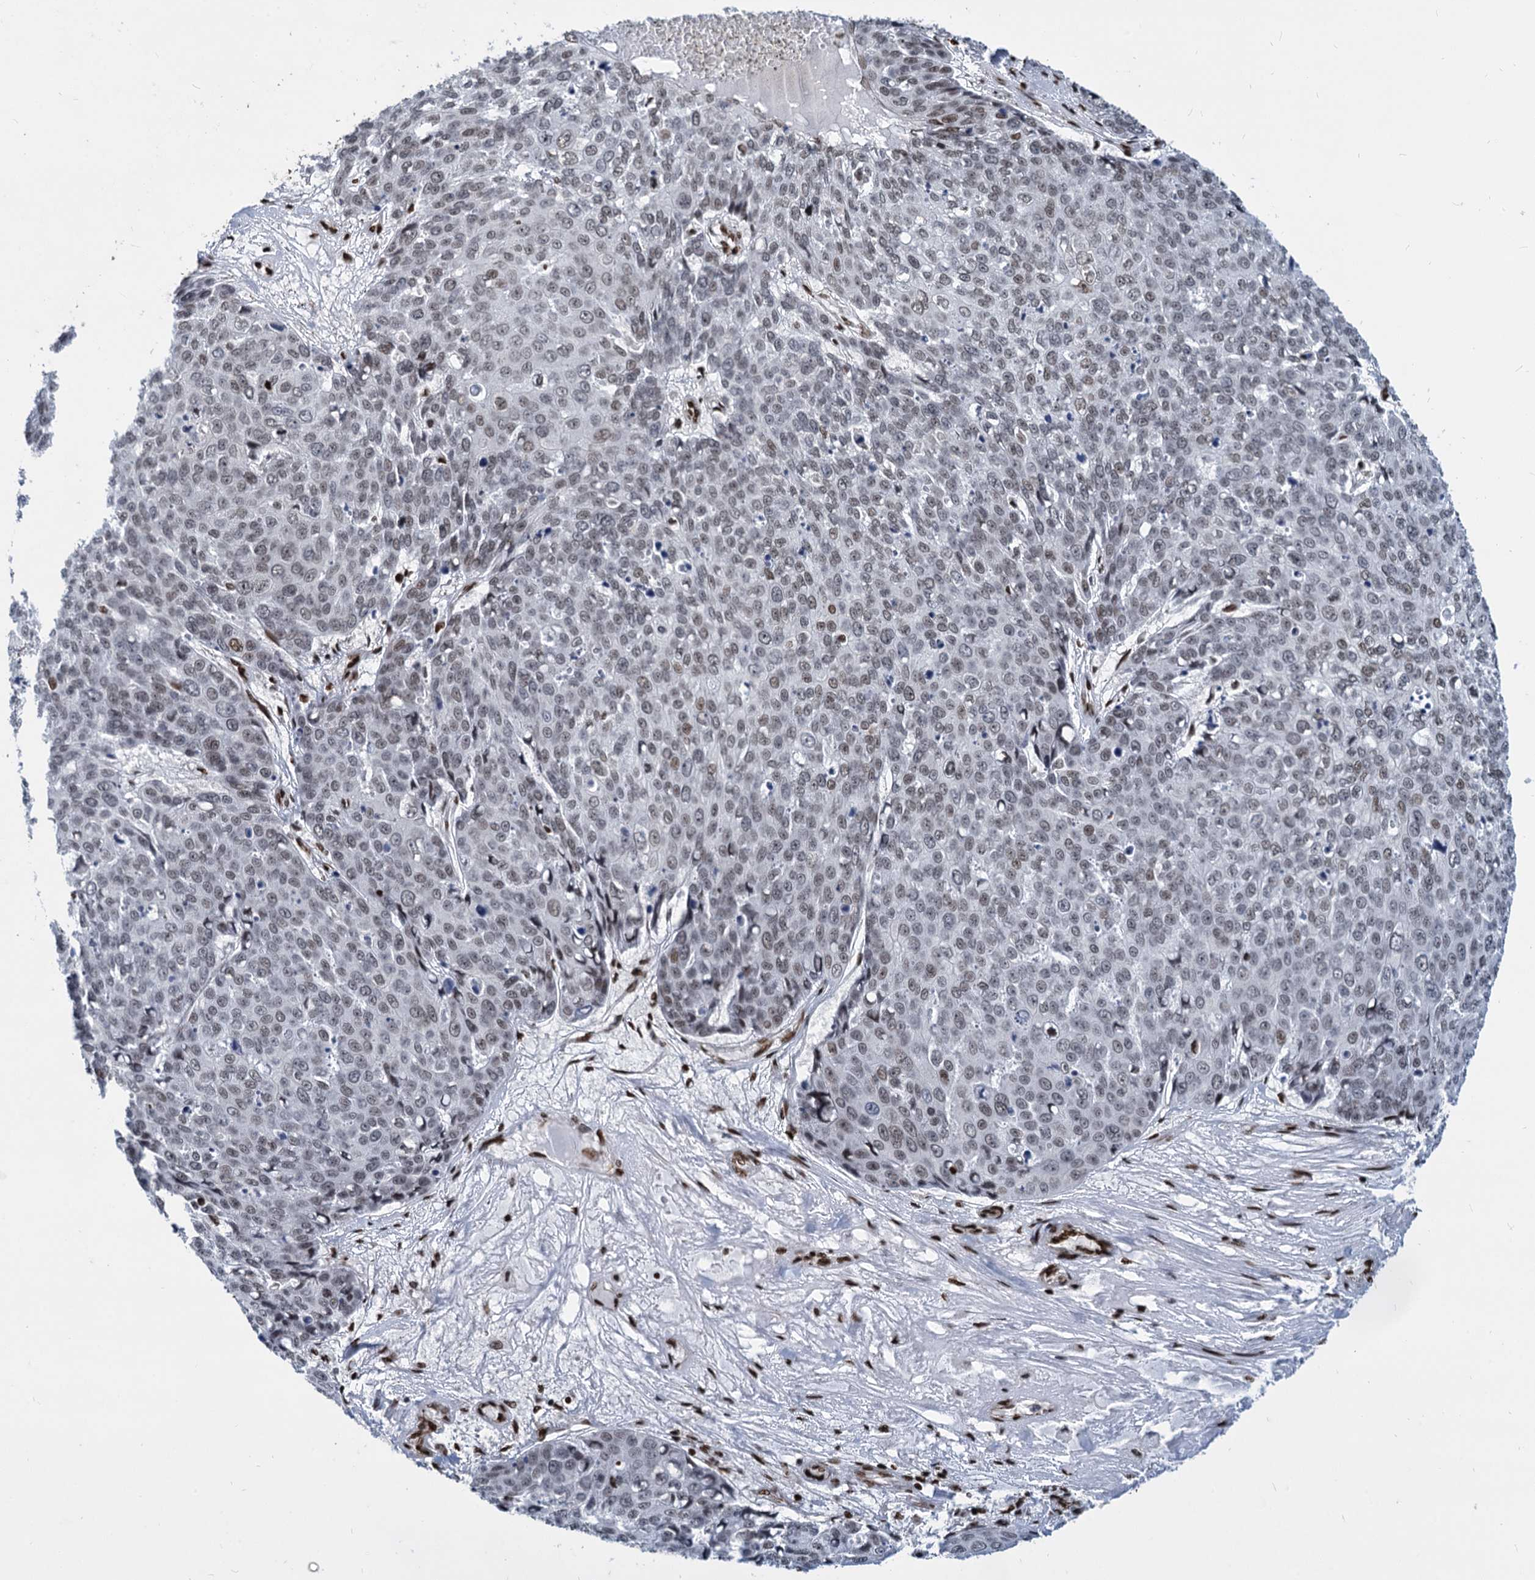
{"staining": {"intensity": "weak", "quantity": "25%-75%", "location": "nuclear"}, "tissue": "skin cancer", "cell_type": "Tumor cells", "image_type": "cancer", "snomed": [{"axis": "morphology", "description": "Squamous cell carcinoma, NOS"}, {"axis": "topography", "description": "Skin"}], "caption": "Protein staining reveals weak nuclear positivity in approximately 25%-75% of tumor cells in skin cancer. The staining was performed using DAB (3,3'-diaminobenzidine), with brown indicating positive protein expression. Nuclei are stained blue with hematoxylin.", "gene": "MECP2", "patient": {"sex": "male", "age": 71}}